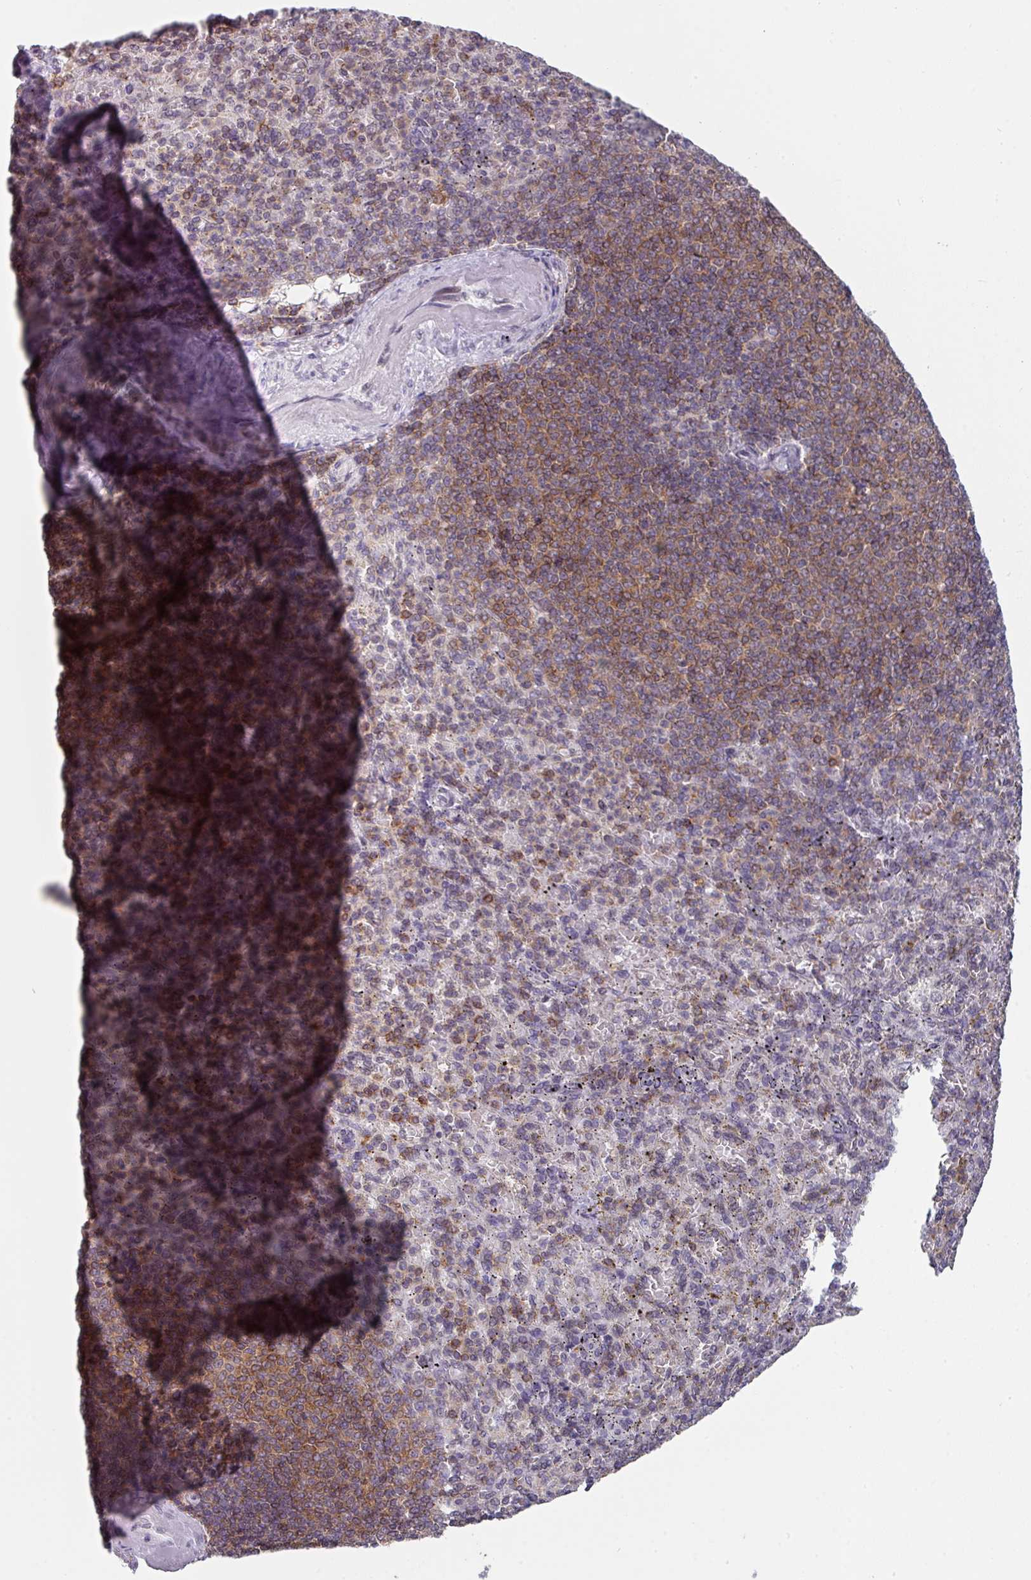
{"staining": {"intensity": "moderate", "quantity": "<25%", "location": "cytoplasmic/membranous"}, "tissue": "spleen", "cell_type": "Cells in red pulp", "image_type": "normal", "snomed": [{"axis": "morphology", "description": "Normal tissue, NOS"}, {"axis": "topography", "description": "Spleen"}], "caption": "IHC (DAB (3,3'-diaminobenzidine)) staining of benign spleen demonstrates moderate cytoplasmic/membranous protein expression in about <25% of cells in red pulp. The staining was performed using DAB (3,3'-diaminobenzidine) to visualize the protein expression in brown, while the nuclei were stained in blue with hematoxylin (Magnification: 20x).", "gene": "RASAL3", "patient": {"sex": "female", "age": 74}}